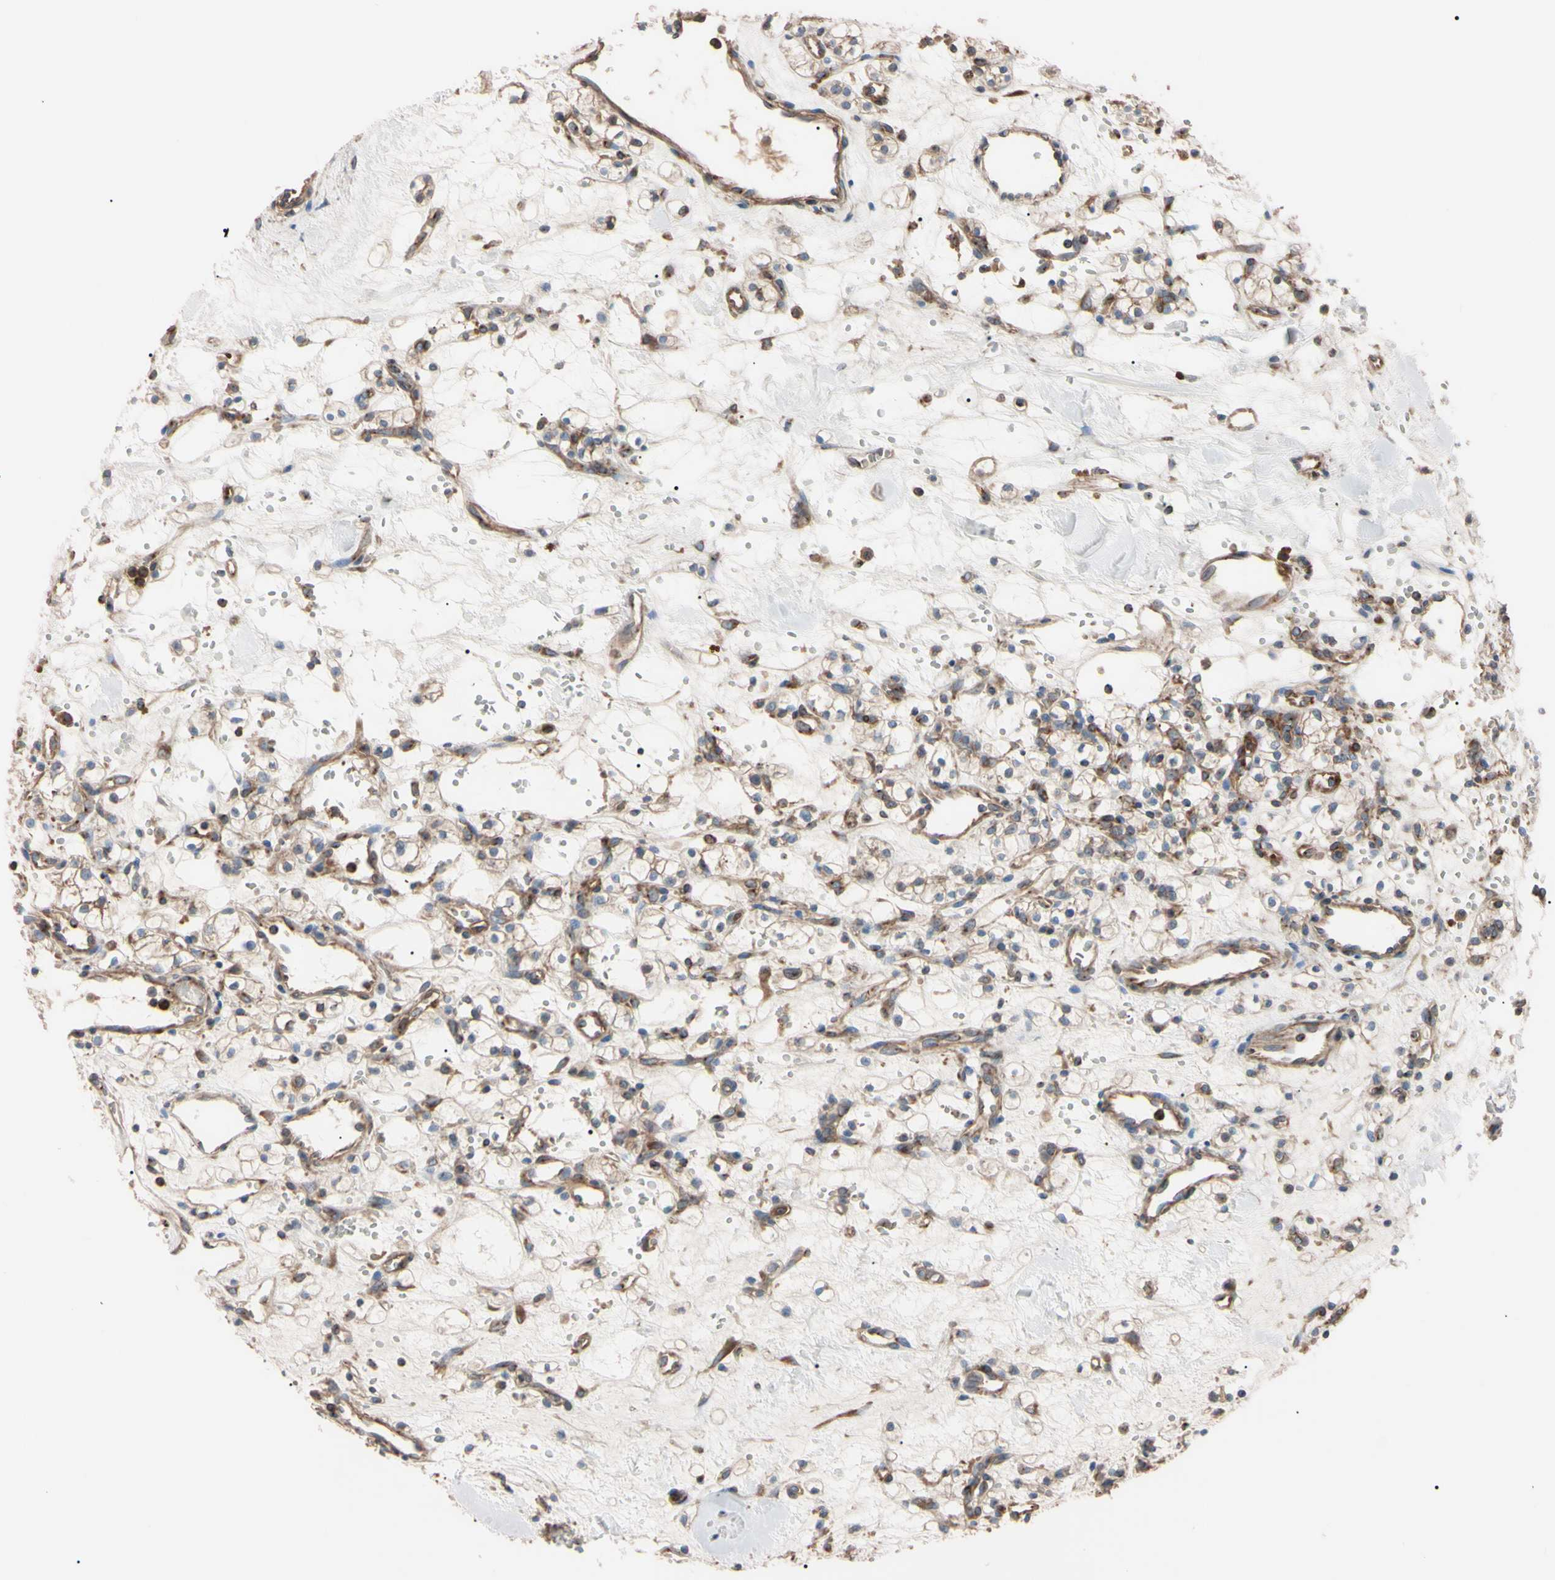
{"staining": {"intensity": "weak", "quantity": "<25%", "location": "cytoplasmic/membranous"}, "tissue": "renal cancer", "cell_type": "Tumor cells", "image_type": "cancer", "snomed": [{"axis": "morphology", "description": "Adenocarcinoma, NOS"}, {"axis": "topography", "description": "Kidney"}], "caption": "Renal adenocarcinoma was stained to show a protein in brown. There is no significant staining in tumor cells.", "gene": "PRKACA", "patient": {"sex": "female", "age": 60}}